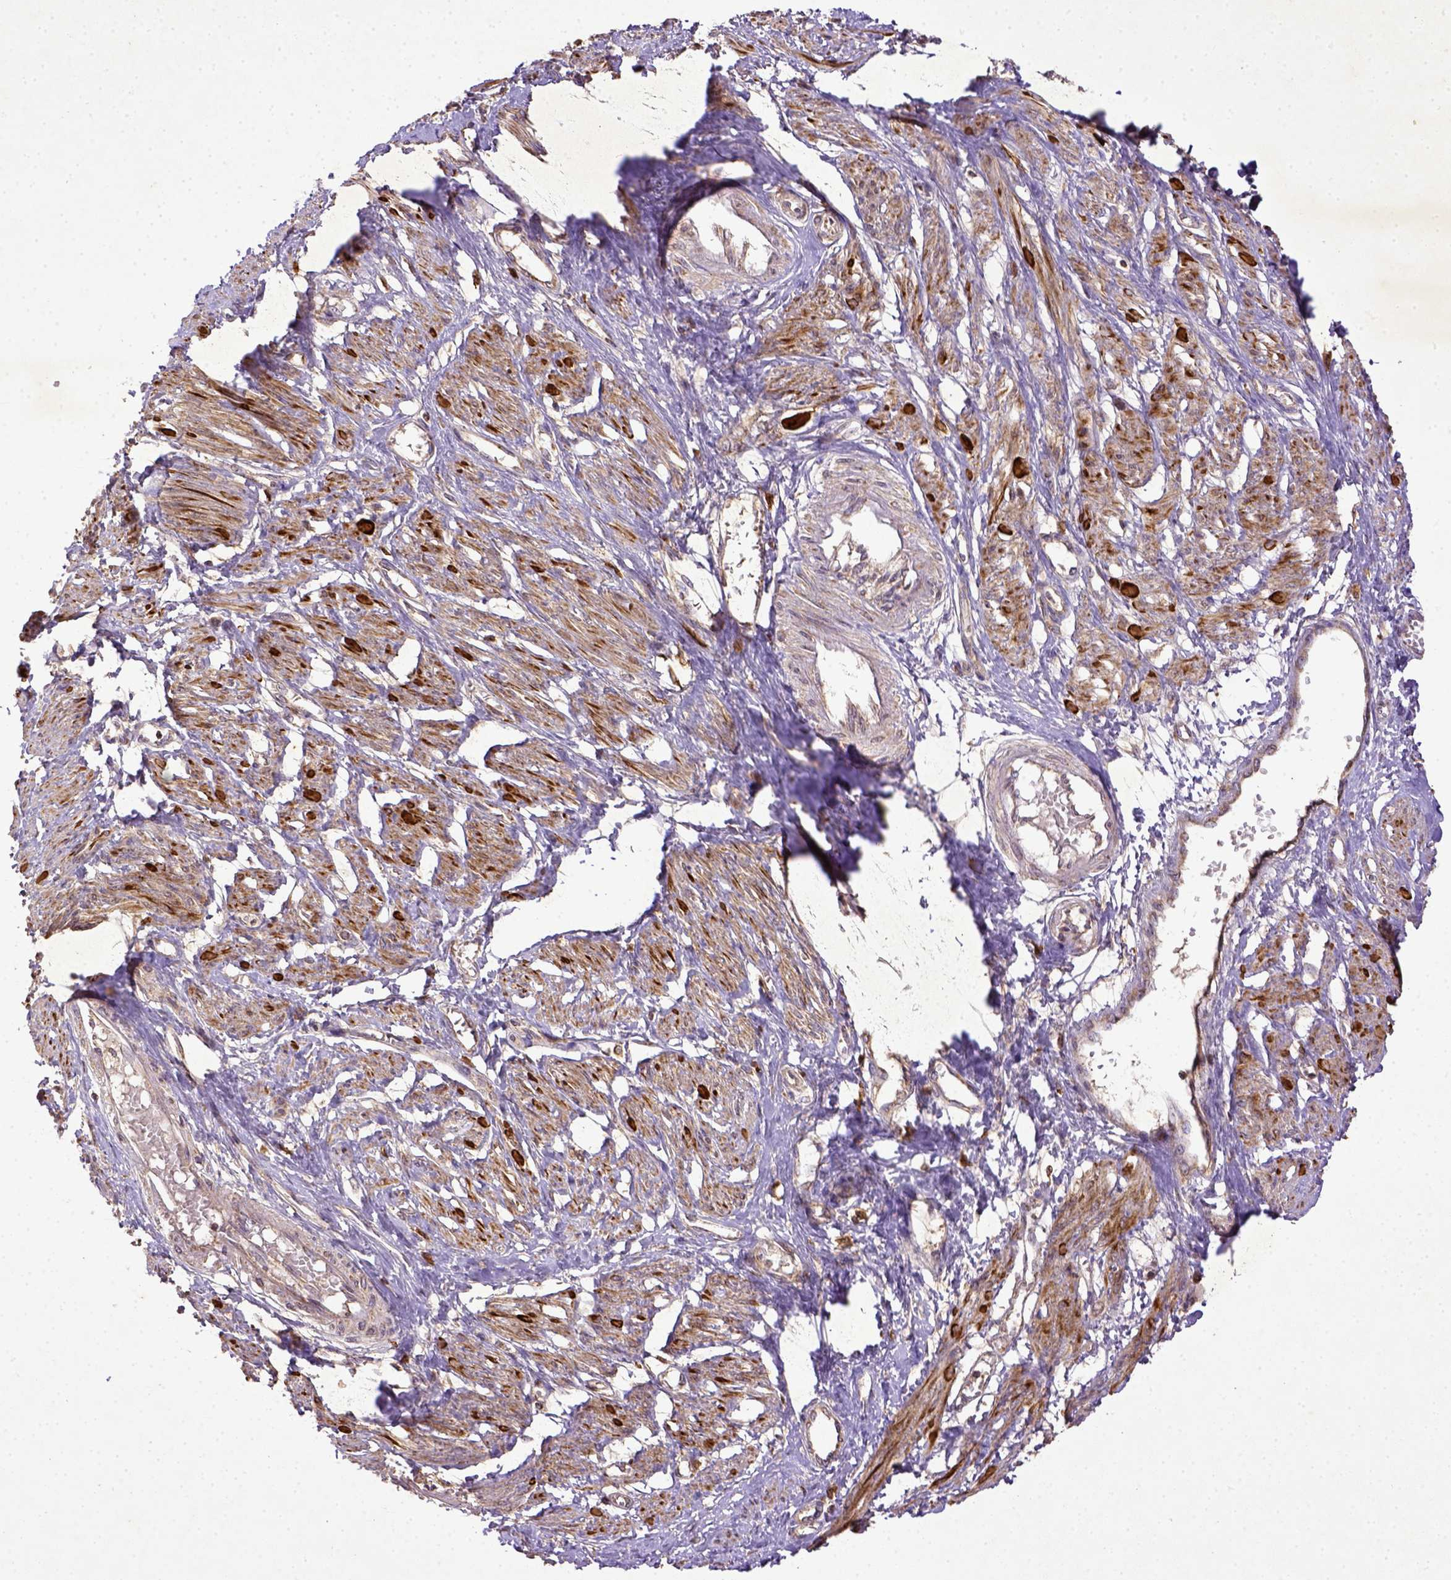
{"staining": {"intensity": "strong", "quantity": ">75%", "location": "cytoplasmic/membranous"}, "tissue": "smooth muscle", "cell_type": "Smooth muscle cells", "image_type": "normal", "snomed": [{"axis": "morphology", "description": "Normal tissue, NOS"}, {"axis": "topography", "description": "Smooth muscle"}, {"axis": "topography", "description": "Uterus"}], "caption": "An immunohistochemistry micrograph of benign tissue is shown. Protein staining in brown highlights strong cytoplasmic/membranous positivity in smooth muscle within smooth muscle cells.", "gene": "MT", "patient": {"sex": "female", "age": 39}}